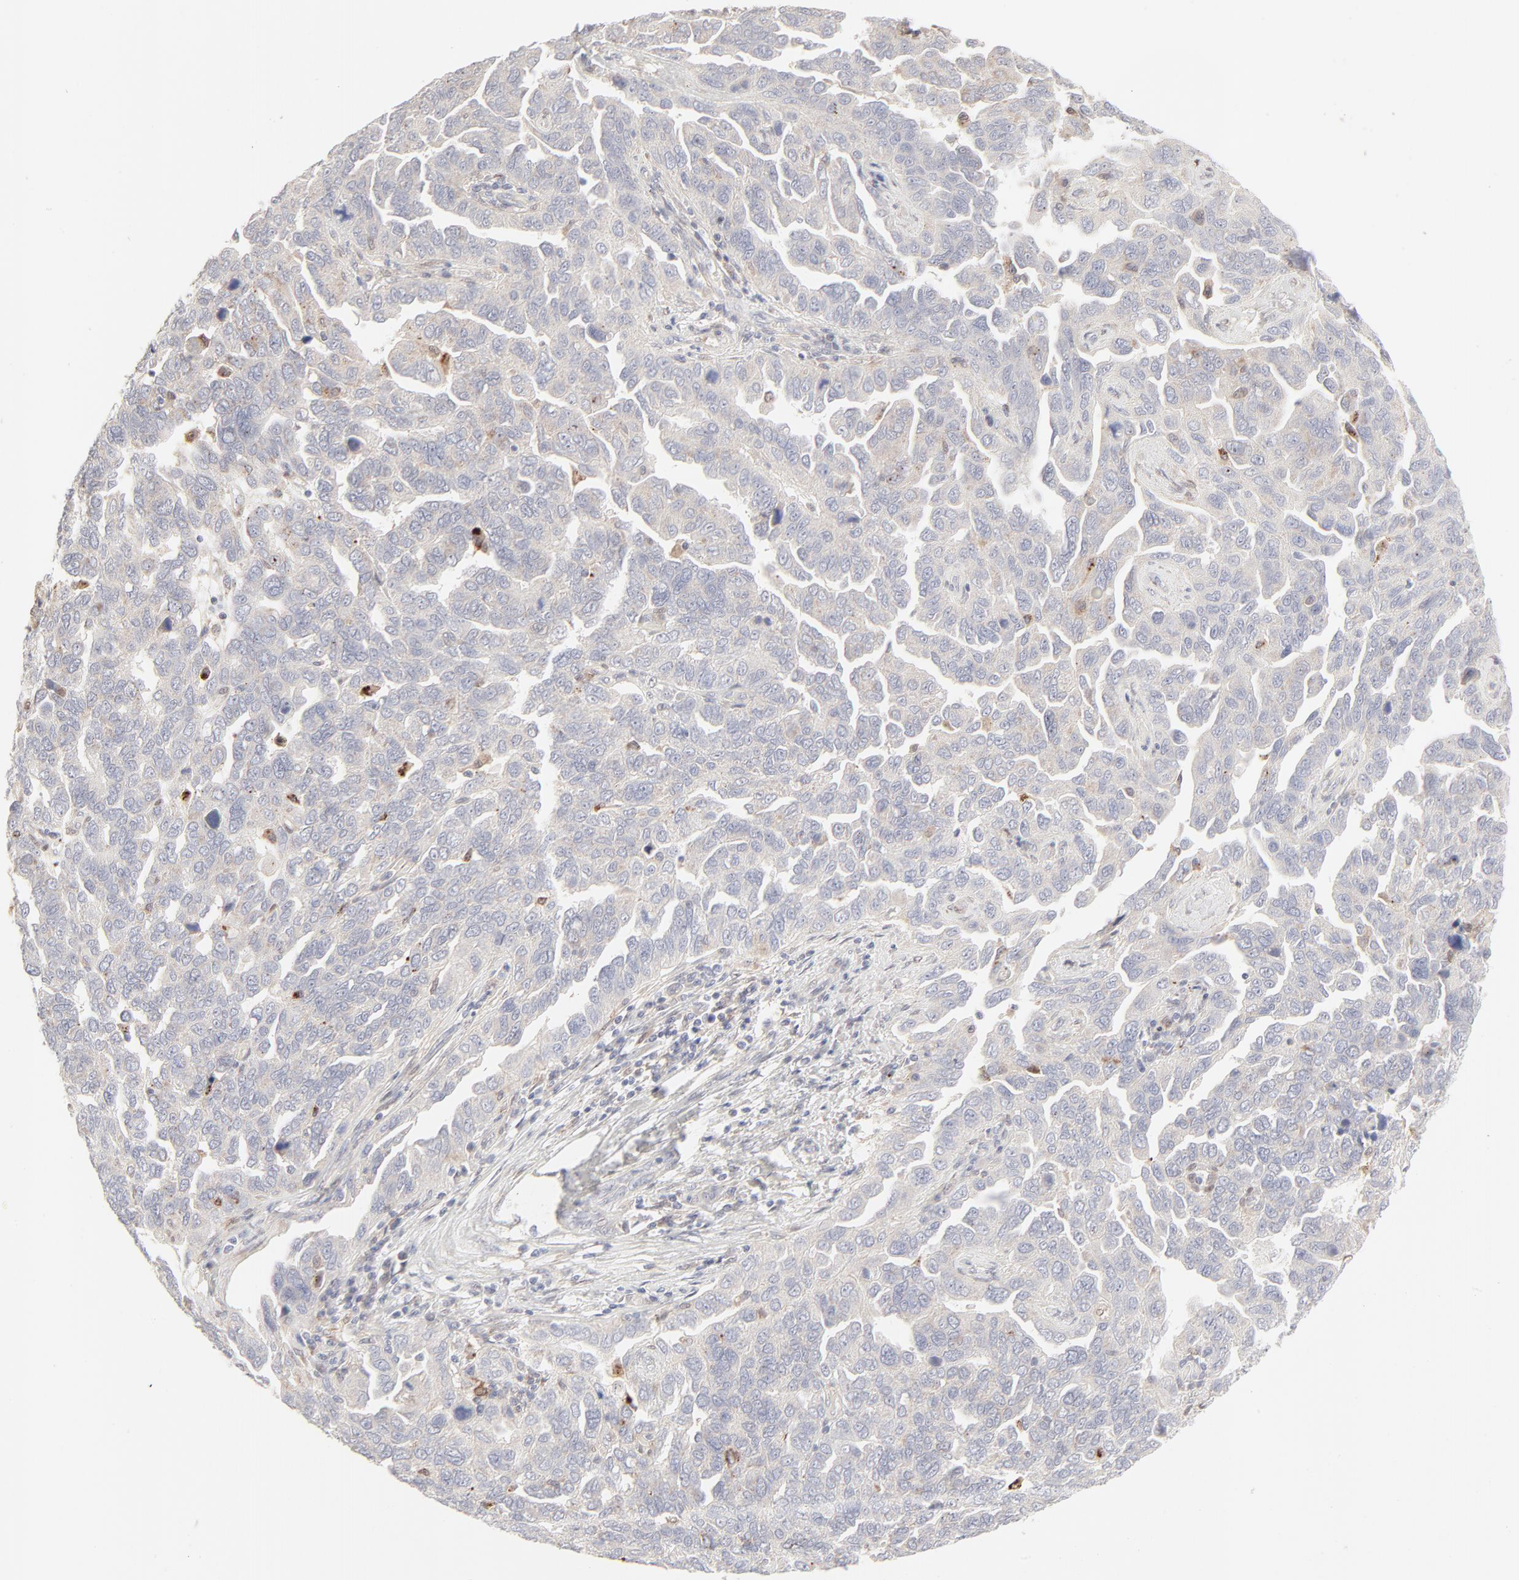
{"staining": {"intensity": "negative", "quantity": "none", "location": "none"}, "tissue": "ovarian cancer", "cell_type": "Tumor cells", "image_type": "cancer", "snomed": [{"axis": "morphology", "description": "Cystadenocarcinoma, serous, NOS"}, {"axis": "topography", "description": "Ovary"}], "caption": "High power microscopy photomicrograph of an immunohistochemistry (IHC) micrograph of ovarian serous cystadenocarcinoma, revealing no significant positivity in tumor cells.", "gene": "LGALS2", "patient": {"sex": "female", "age": 64}}